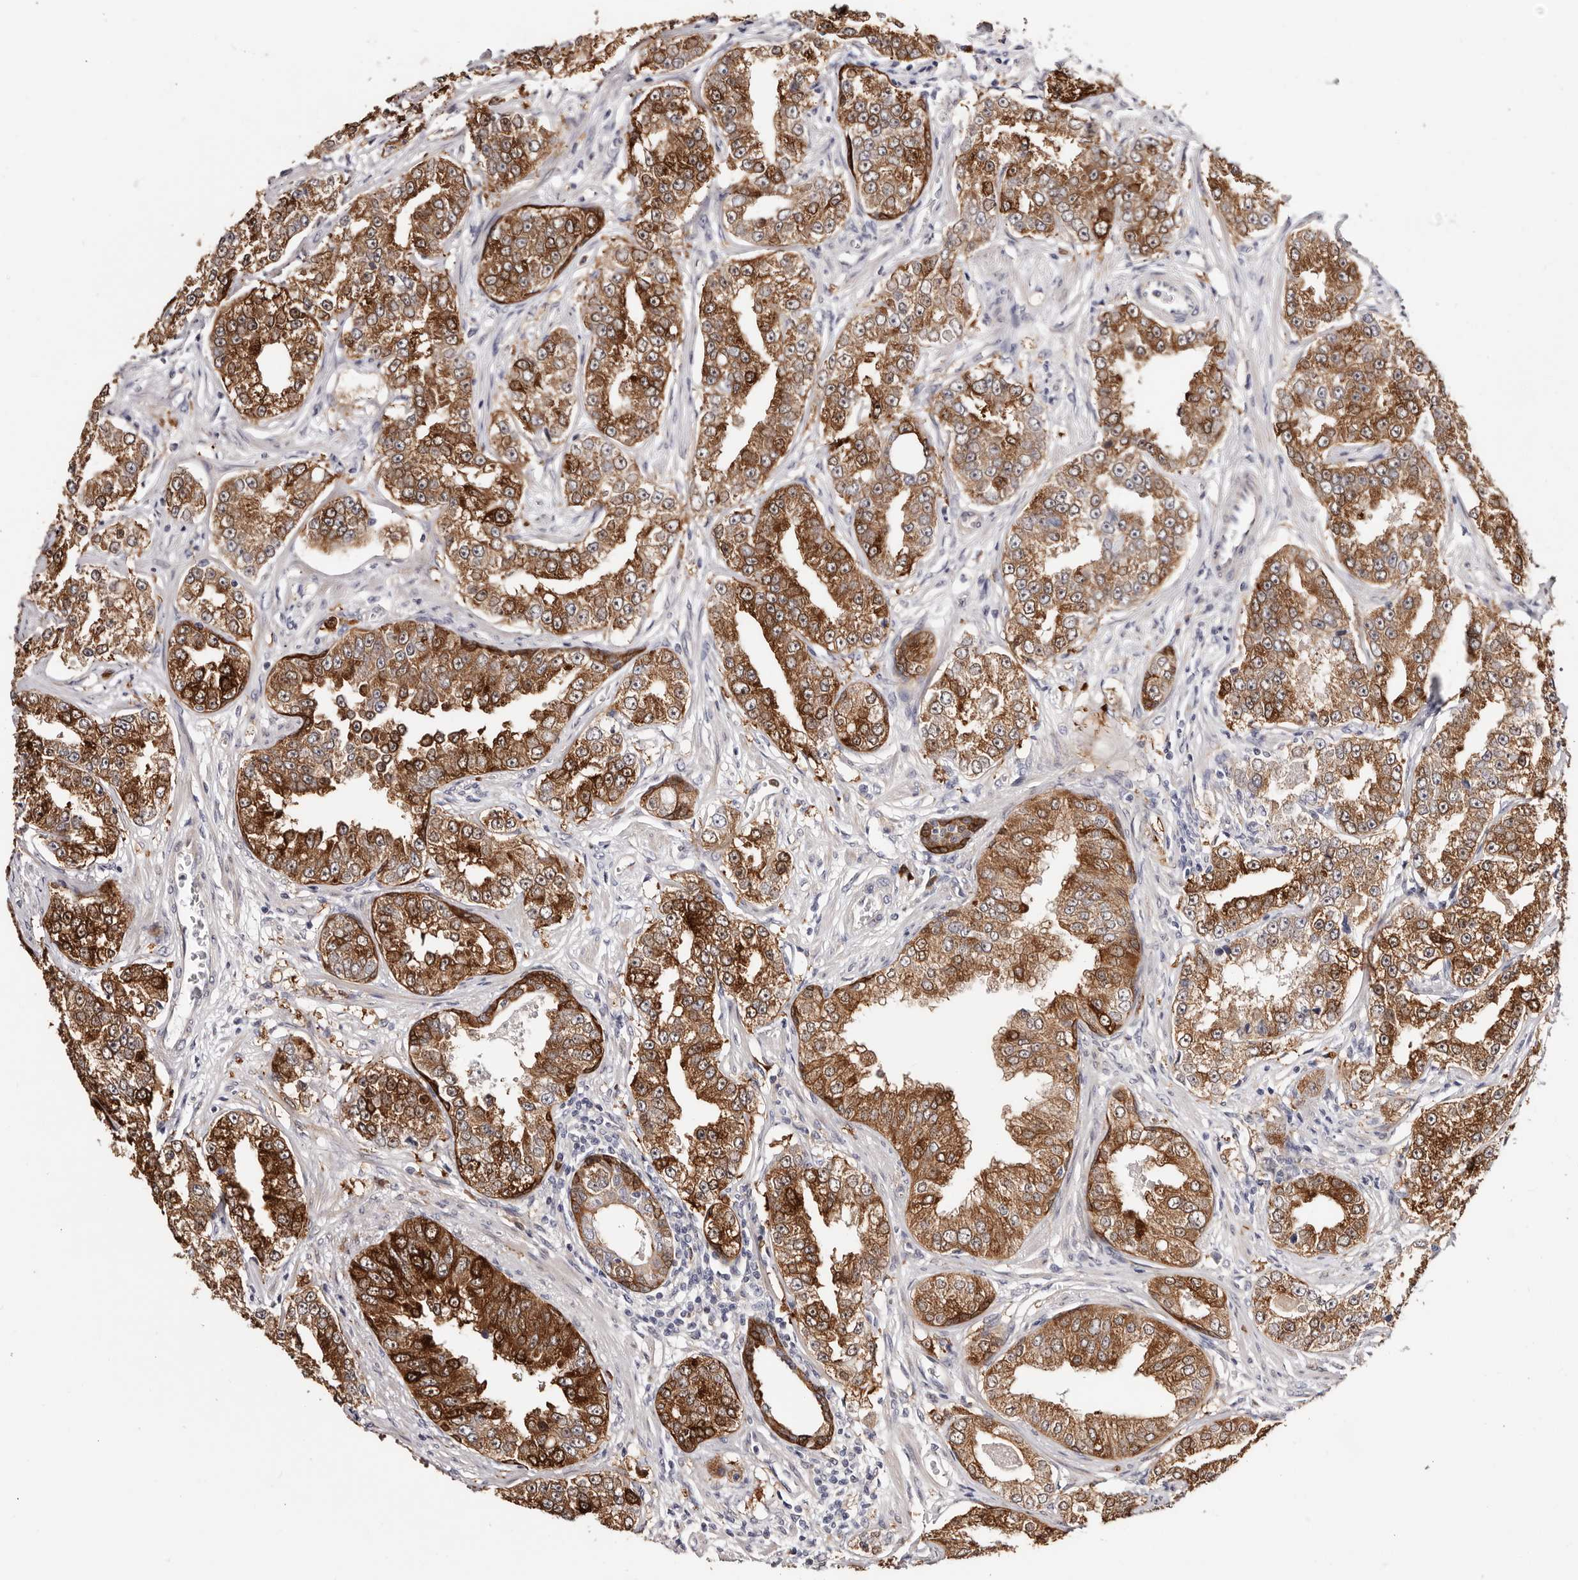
{"staining": {"intensity": "strong", "quantity": ">75%", "location": "cytoplasmic/membranous"}, "tissue": "prostate cancer", "cell_type": "Tumor cells", "image_type": "cancer", "snomed": [{"axis": "morphology", "description": "Normal tissue, NOS"}, {"axis": "morphology", "description": "Adenocarcinoma, High grade"}, {"axis": "topography", "description": "Prostate"}], "caption": "Prostate high-grade adenocarcinoma stained with a brown dye reveals strong cytoplasmic/membranous positive expression in approximately >75% of tumor cells.", "gene": "GFOD1", "patient": {"sex": "male", "age": 83}}